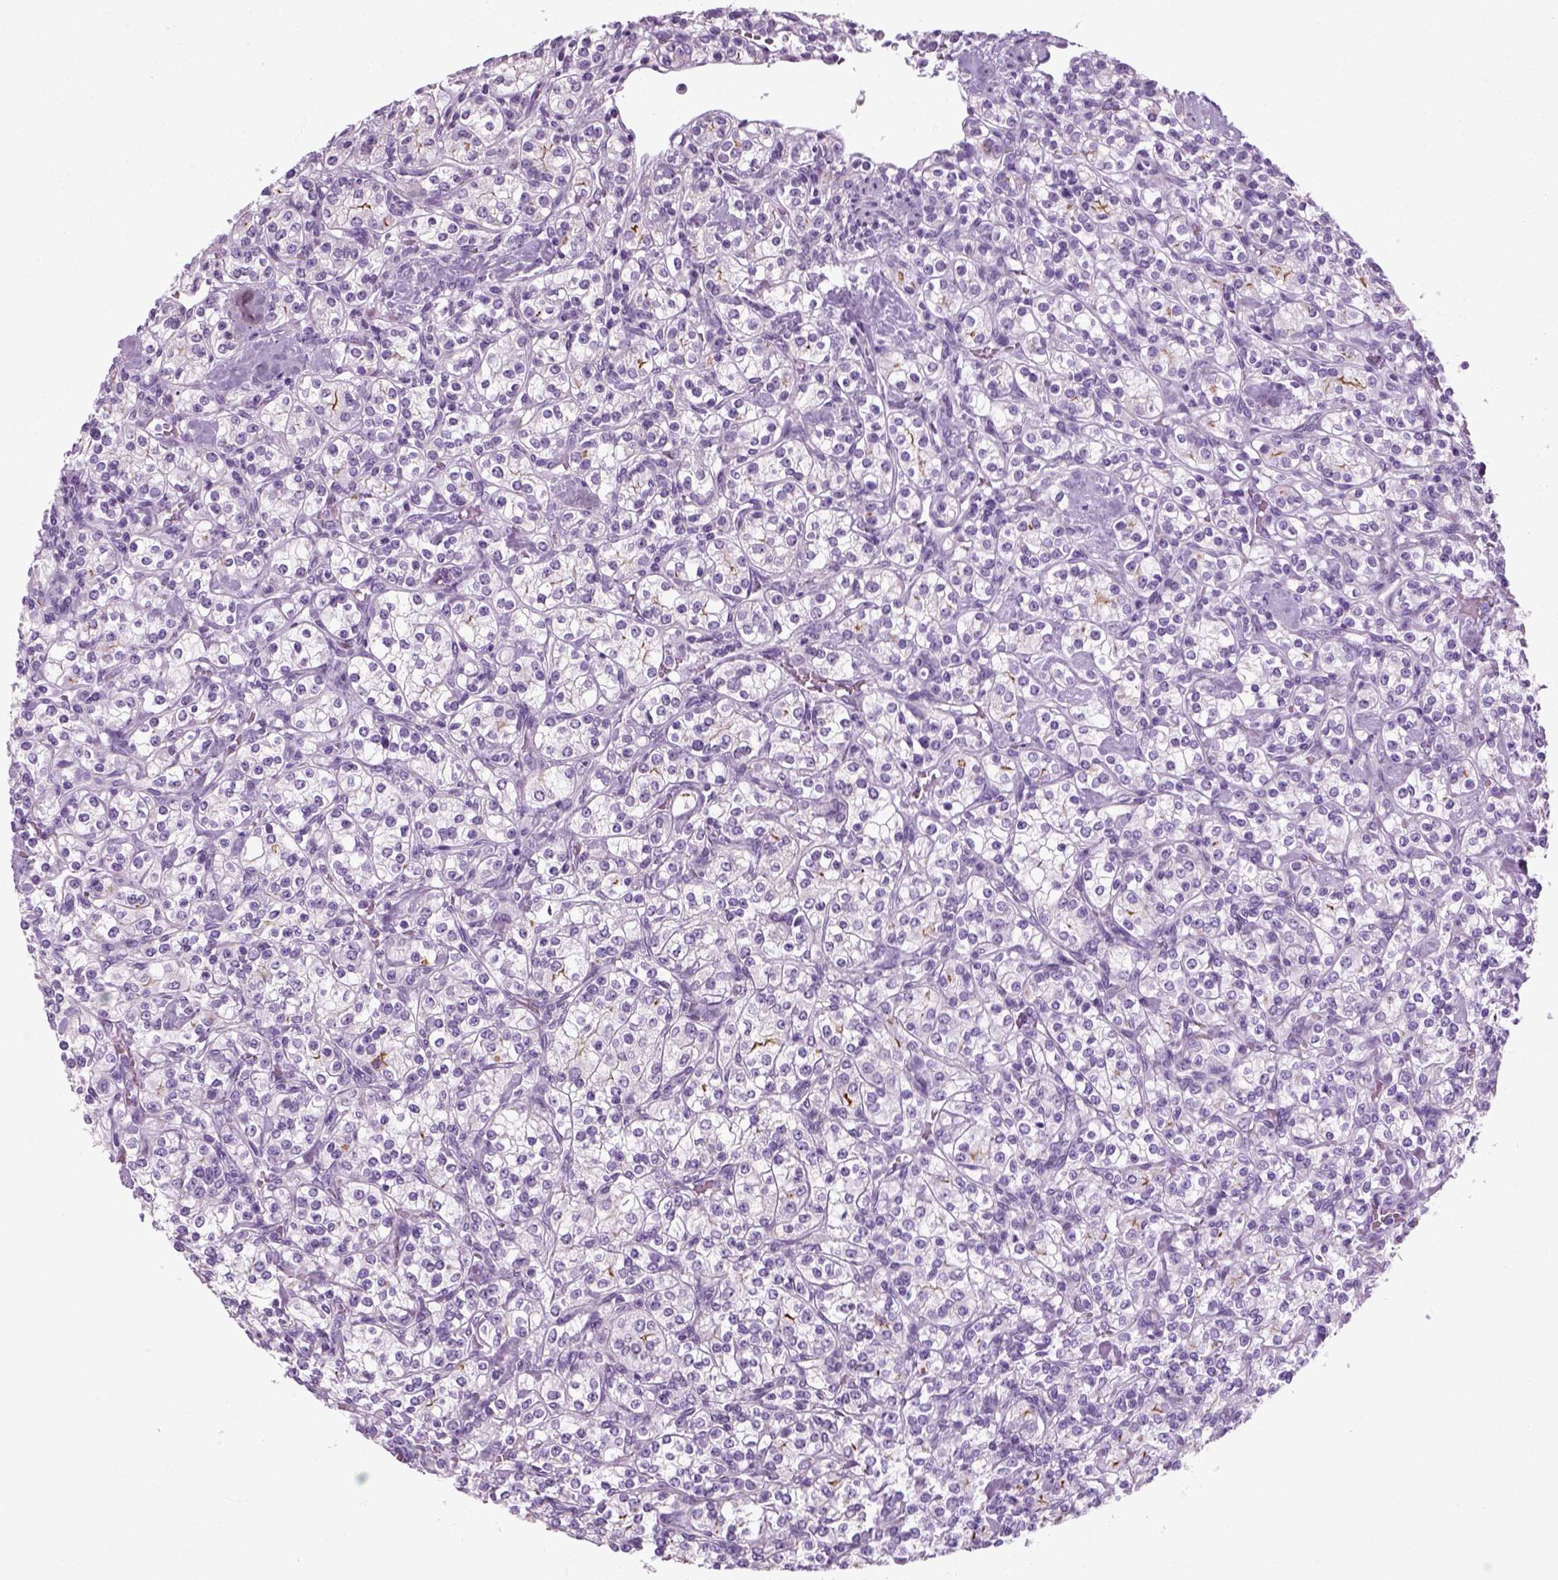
{"staining": {"intensity": "negative", "quantity": "none", "location": "none"}, "tissue": "renal cancer", "cell_type": "Tumor cells", "image_type": "cancer", "snomed": [{"axis": "morphology", "description": "Adenocarcinoma, NOS"}, {"axis": "topography", "description": "Kidney"}], "caption": "There is no significant positivity in tumor cells of adenocarcinoma (renal).", "gene": "SLC12A5", "patient": {"sex": "male", "age": 77}}